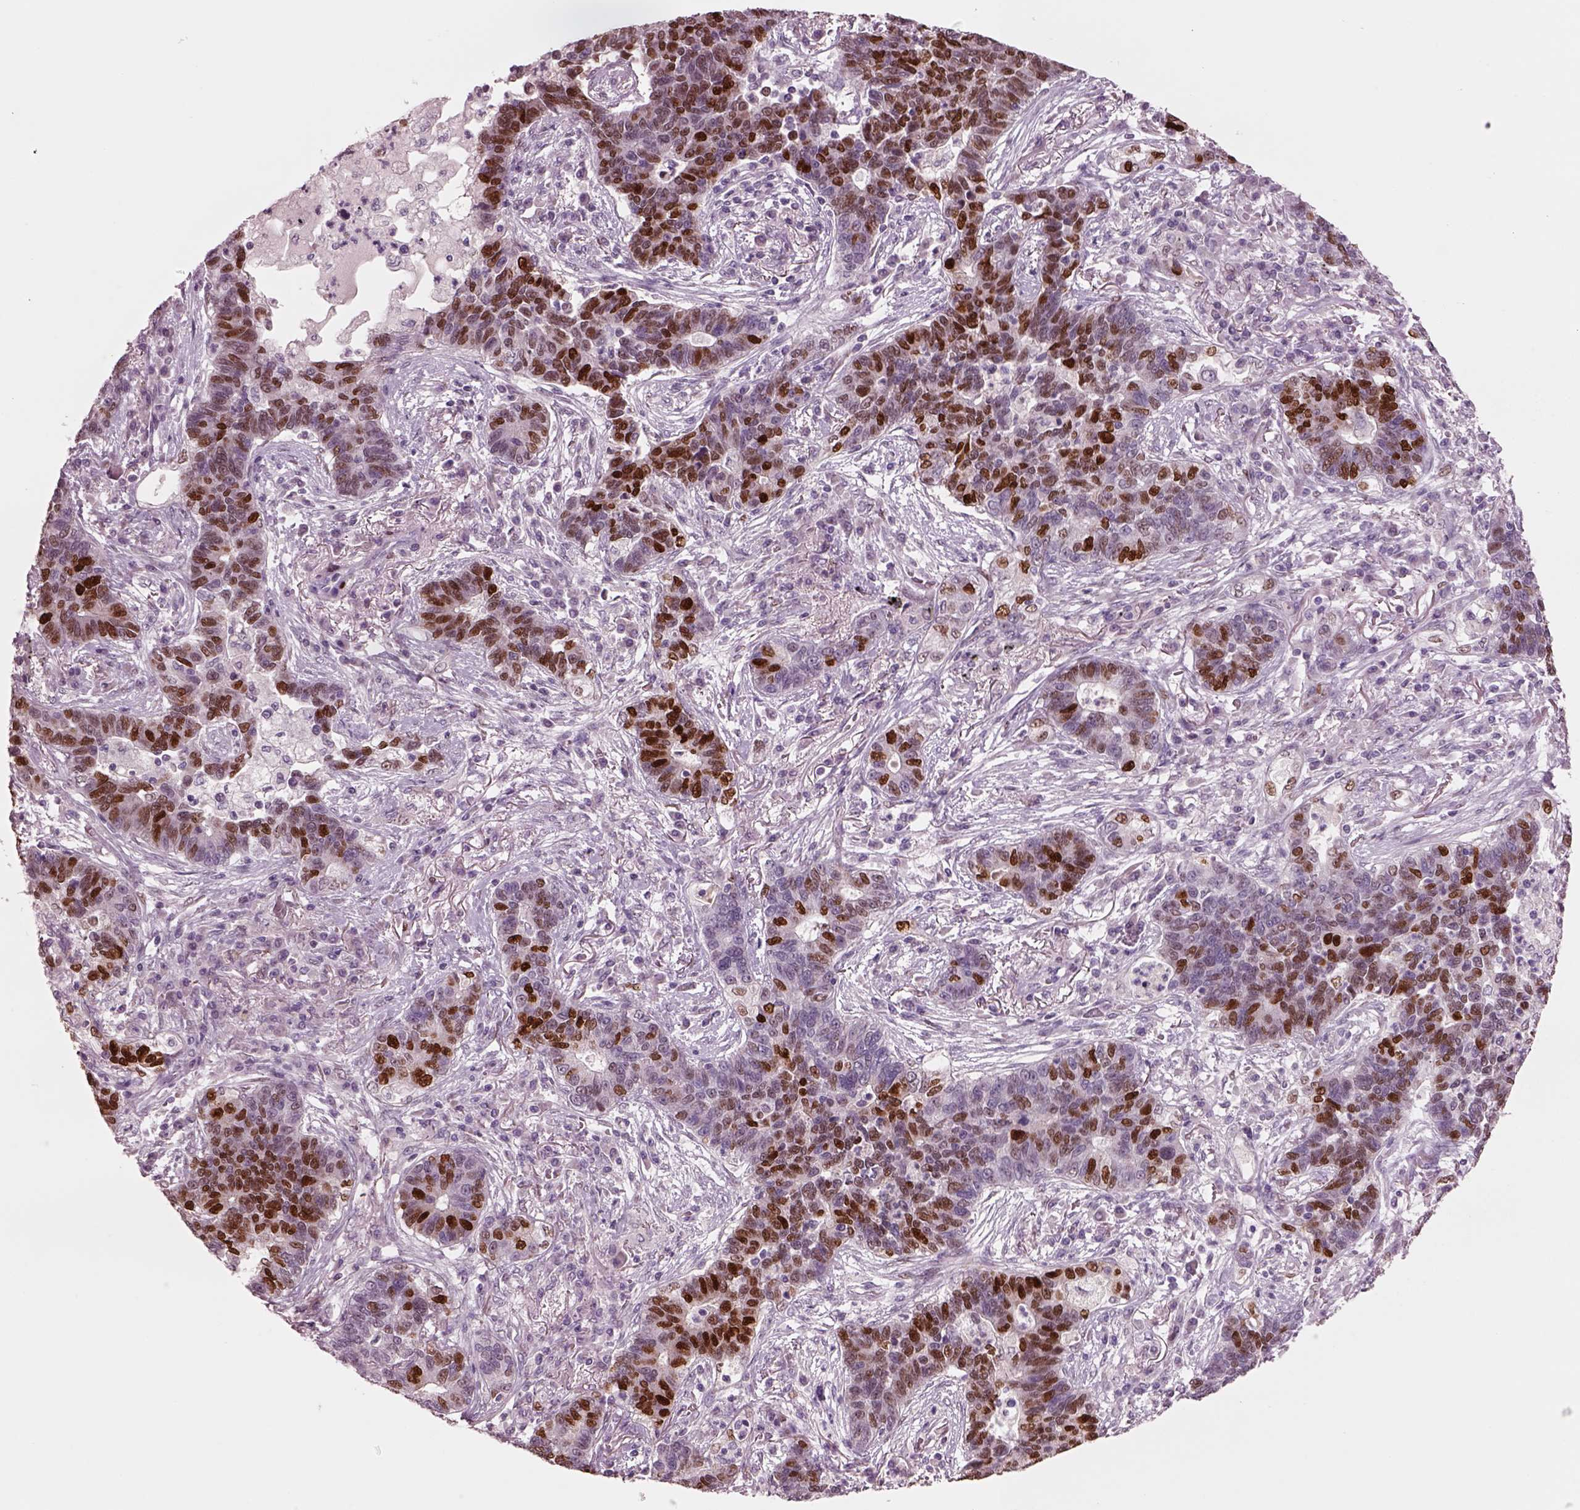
{"staining": {"intensity": "strong", "quantity": "25%-75%", "location": "nuclear"}, "tissue": "lung cancer", "cell_type": "Tumor cells", "image_type": "cancer", "snomed": [{"axis": "morphology", "description": "Adenocarcinoma, NOS"}, {"axis": "topography", "description": "Lung"}], "caption": "A micrograph showing strong nuclear staining in approximately 25%-75% of tumor cells in adenocarcinoma (lung), as visualized by brown immunohistochemical staining.", "gene": "SOX9", "patient": {"sex": "female", "age": 57}}